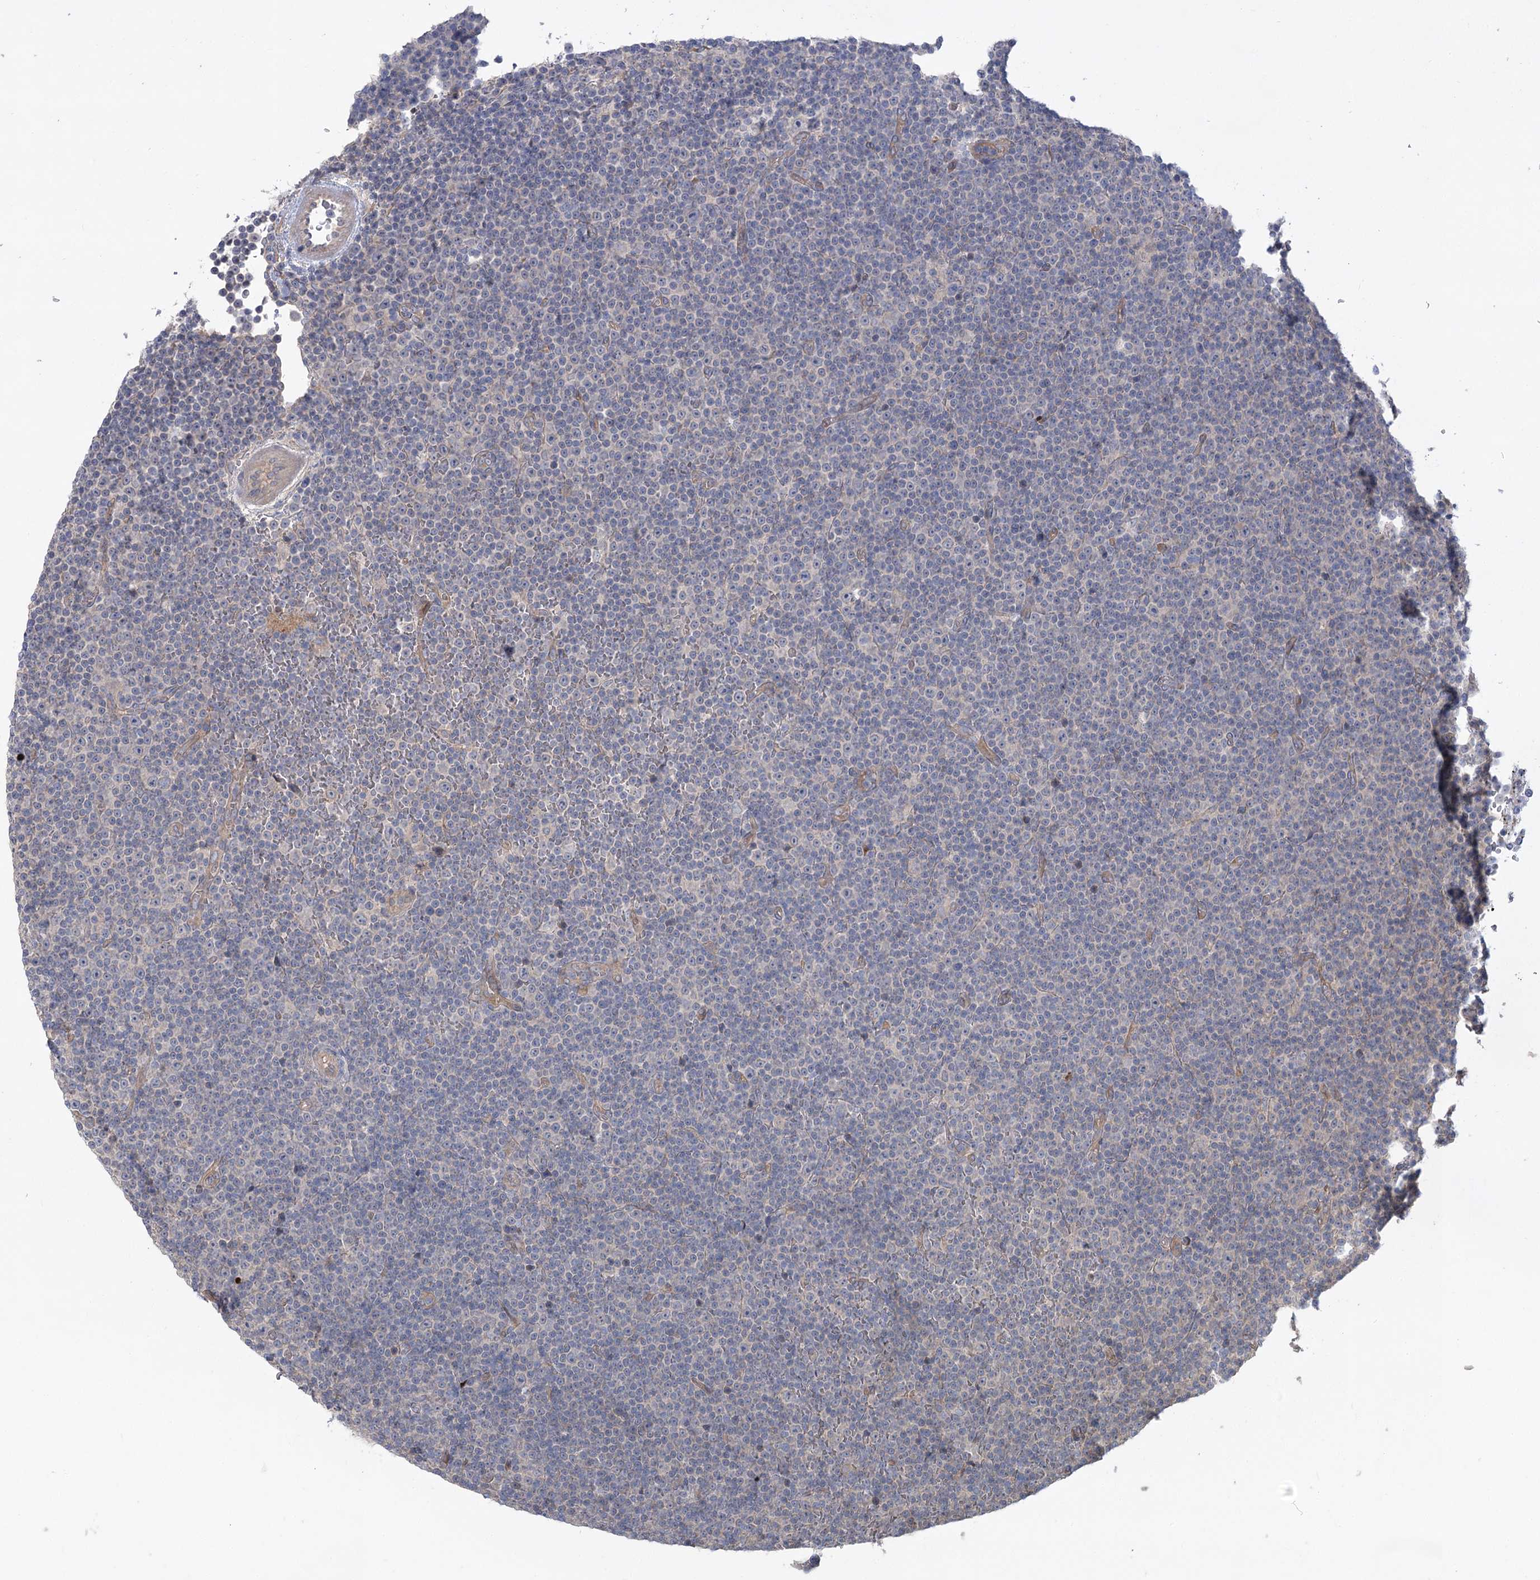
{"staining": {"intensity": "negative", "quantity": "none", "location": "none"}, "tissue": "lymphoma", "cell_type": "Tumor cells", "image_type": "cancer", "snomed": [{"axis": "morphology", "description": "Malignant lymphoma, non-Hodgkin's type, Low grade"}, {"axis": "topography", "description": "Lymph node"}], "caption": "A high-resolution image shows immunohistochemistry (IHC) staining of low-grade malignant lymphoma, non-Hodgkin's type, which exhibits no significant staining in tumor cells. (DAB immunohistochemistry (IHC), high magnification).", "gene": "RIN2", "patient": {"sex": "female", "age": 67}}